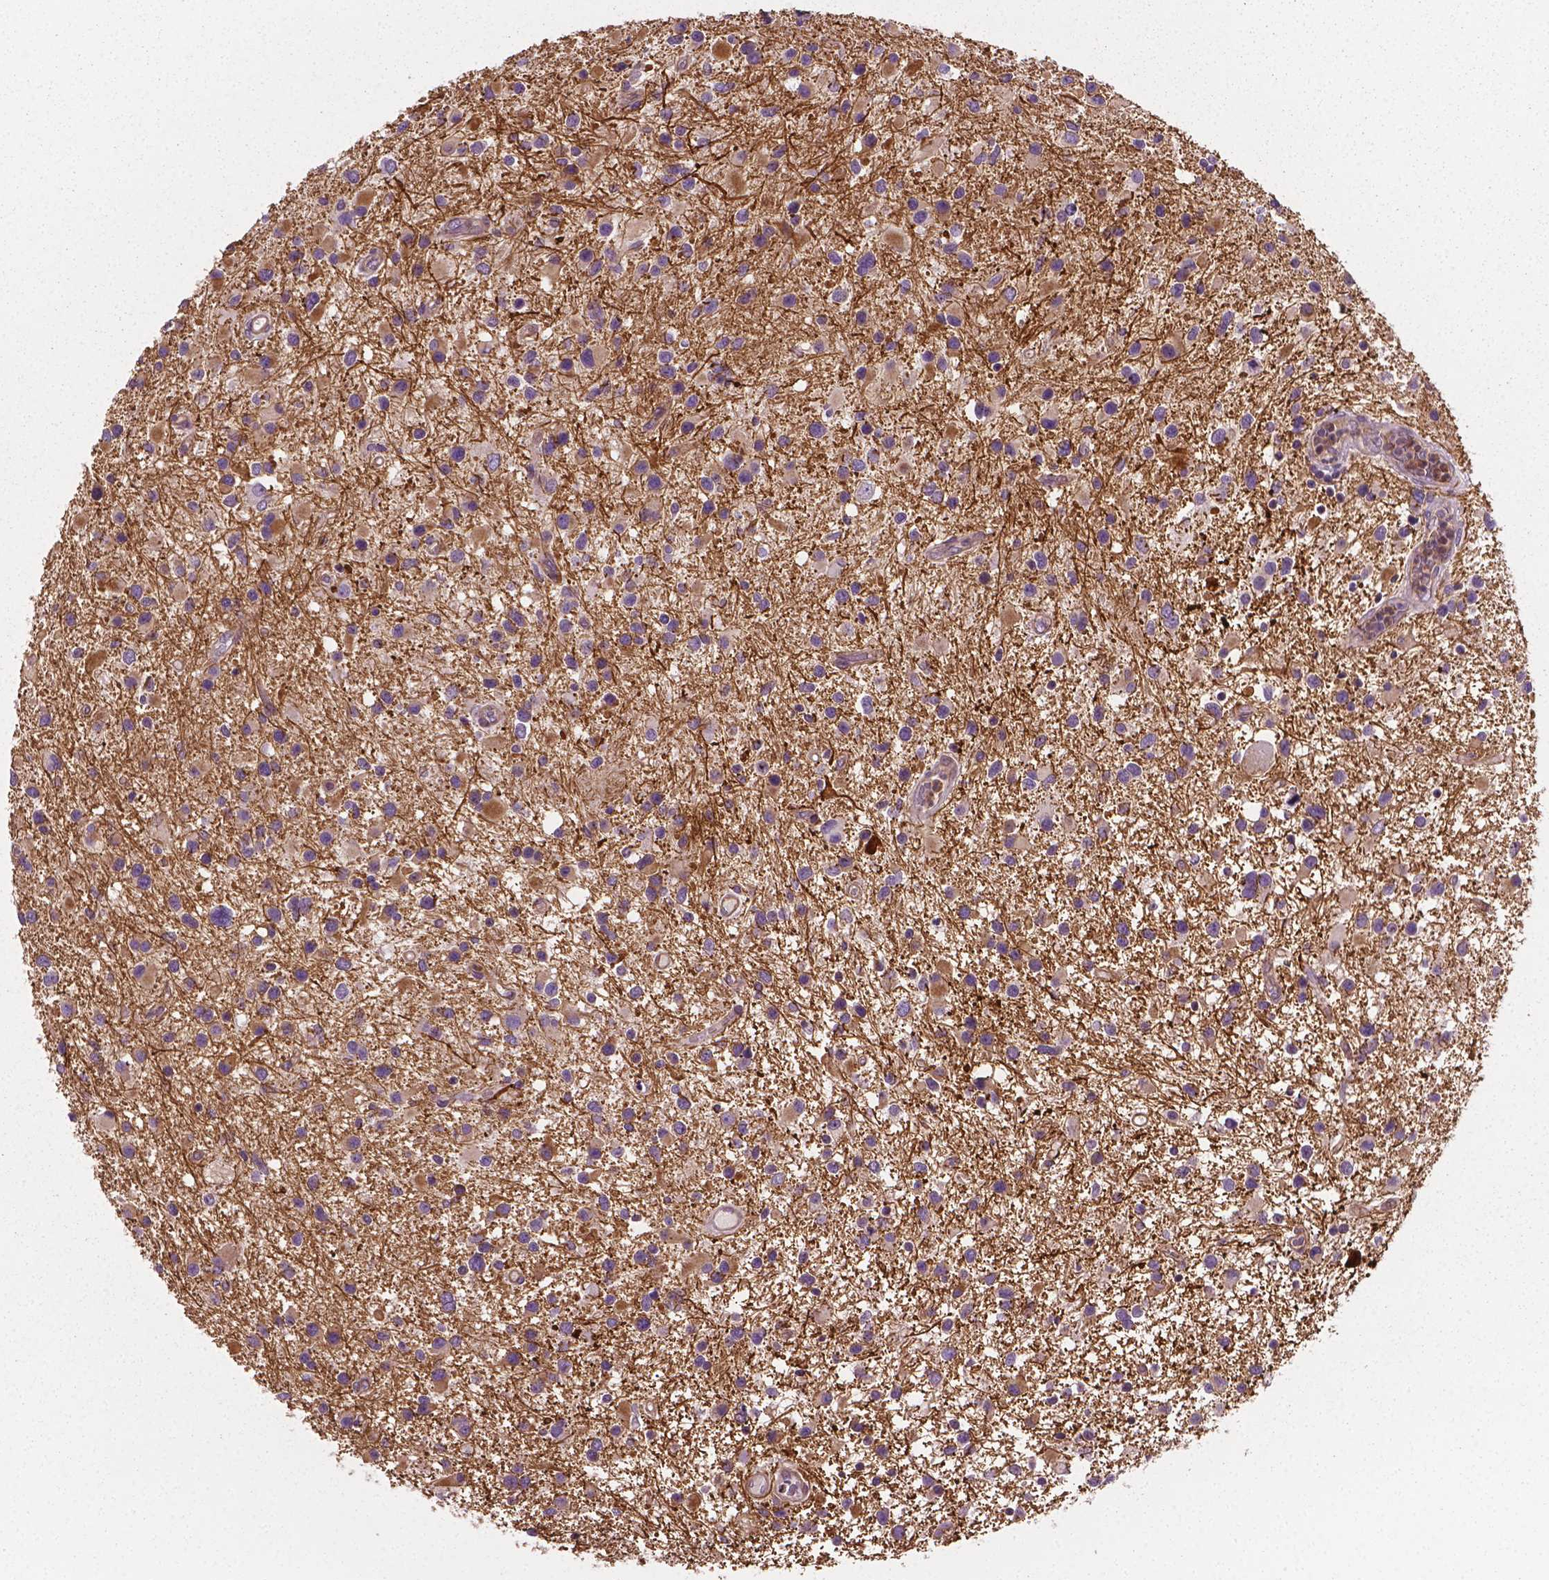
{"staining": {"intensity": "negative", "quantity": "none", "location": "none"}, "tissue": "glioma", "cell_type": "Tumor cells", "image_type": "cancer", "snomed": [{"axis": "morphology", "description": "Glioma, malignant, Low grade"}, {"axis": "topography", "description": "Brain"}], "caption": "Immunohistochemical staining of human glioma exhibits no significant expression in tumor cells. (DAB immunohistochemistry (IHC) visualized using brightfield microscopy, high magnification).", "gene": "PTX3", "patient": {"sex": "female", "age": 32}}